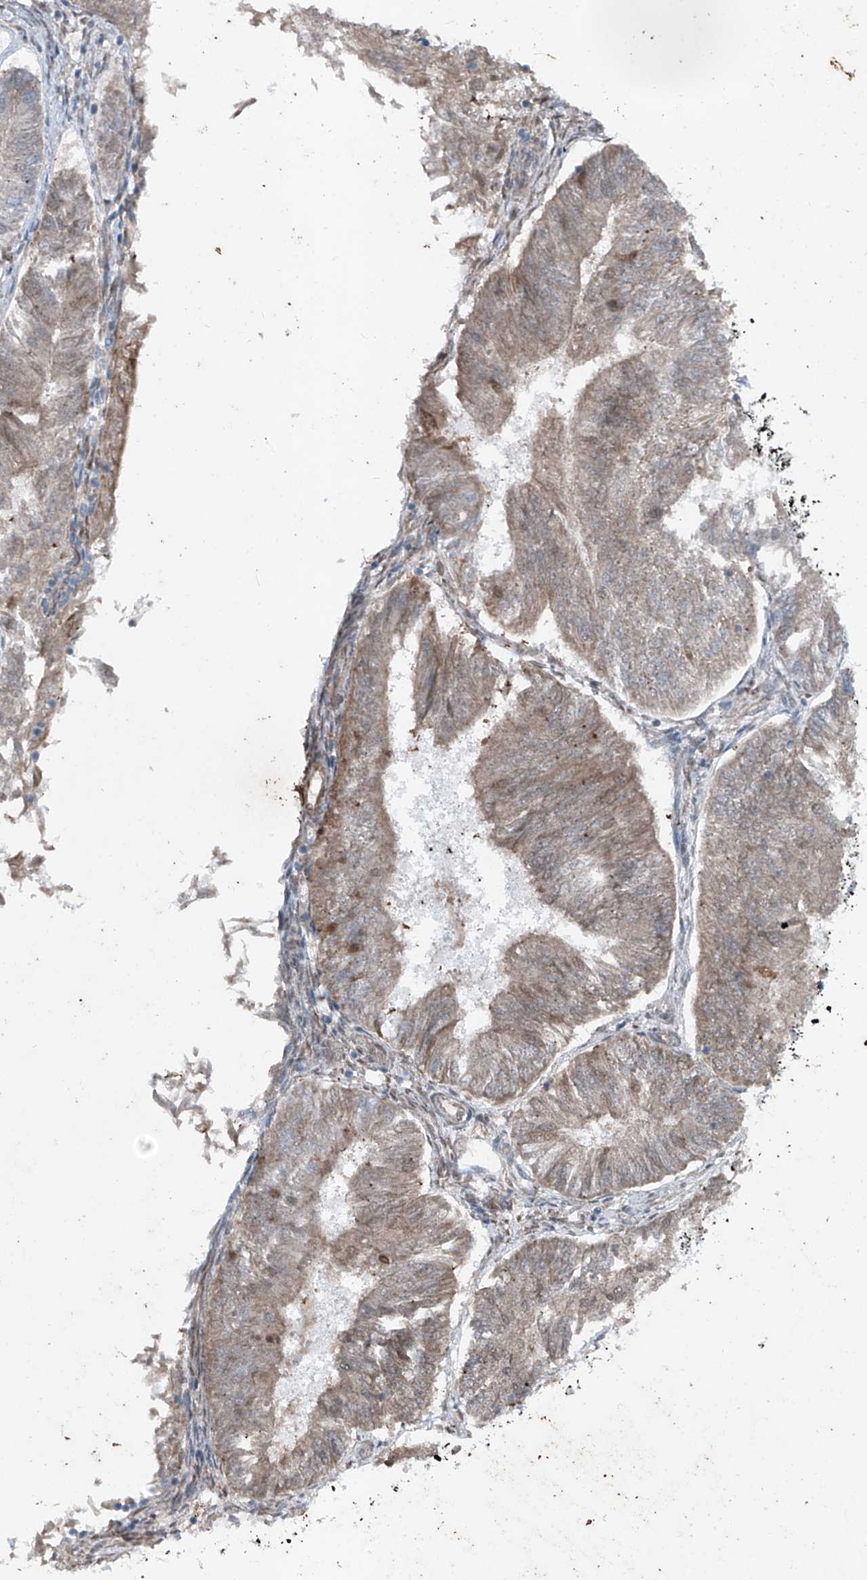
{"staining": {"intensity": "weak", "quantity": ">75%", "location": "cytoplasmic/membranous"}, "tissue": "endometrial cancer", "cell_type": "Tumor cells", "image_type": "cancer", "snomed": [{"axis": "morphology", "description": "Adenocarcinoma, NOS"}, {"axis": "topography", "description": "Endometrium"}], "caption": "DAB immunohistochemical staining of endometrial cancer shows weak cytoplasmic/membranous protein expression in approximately >75% of tumor cells.", "gene": "DYRK1B", "patient": {"sex": "female", "age": 58}}